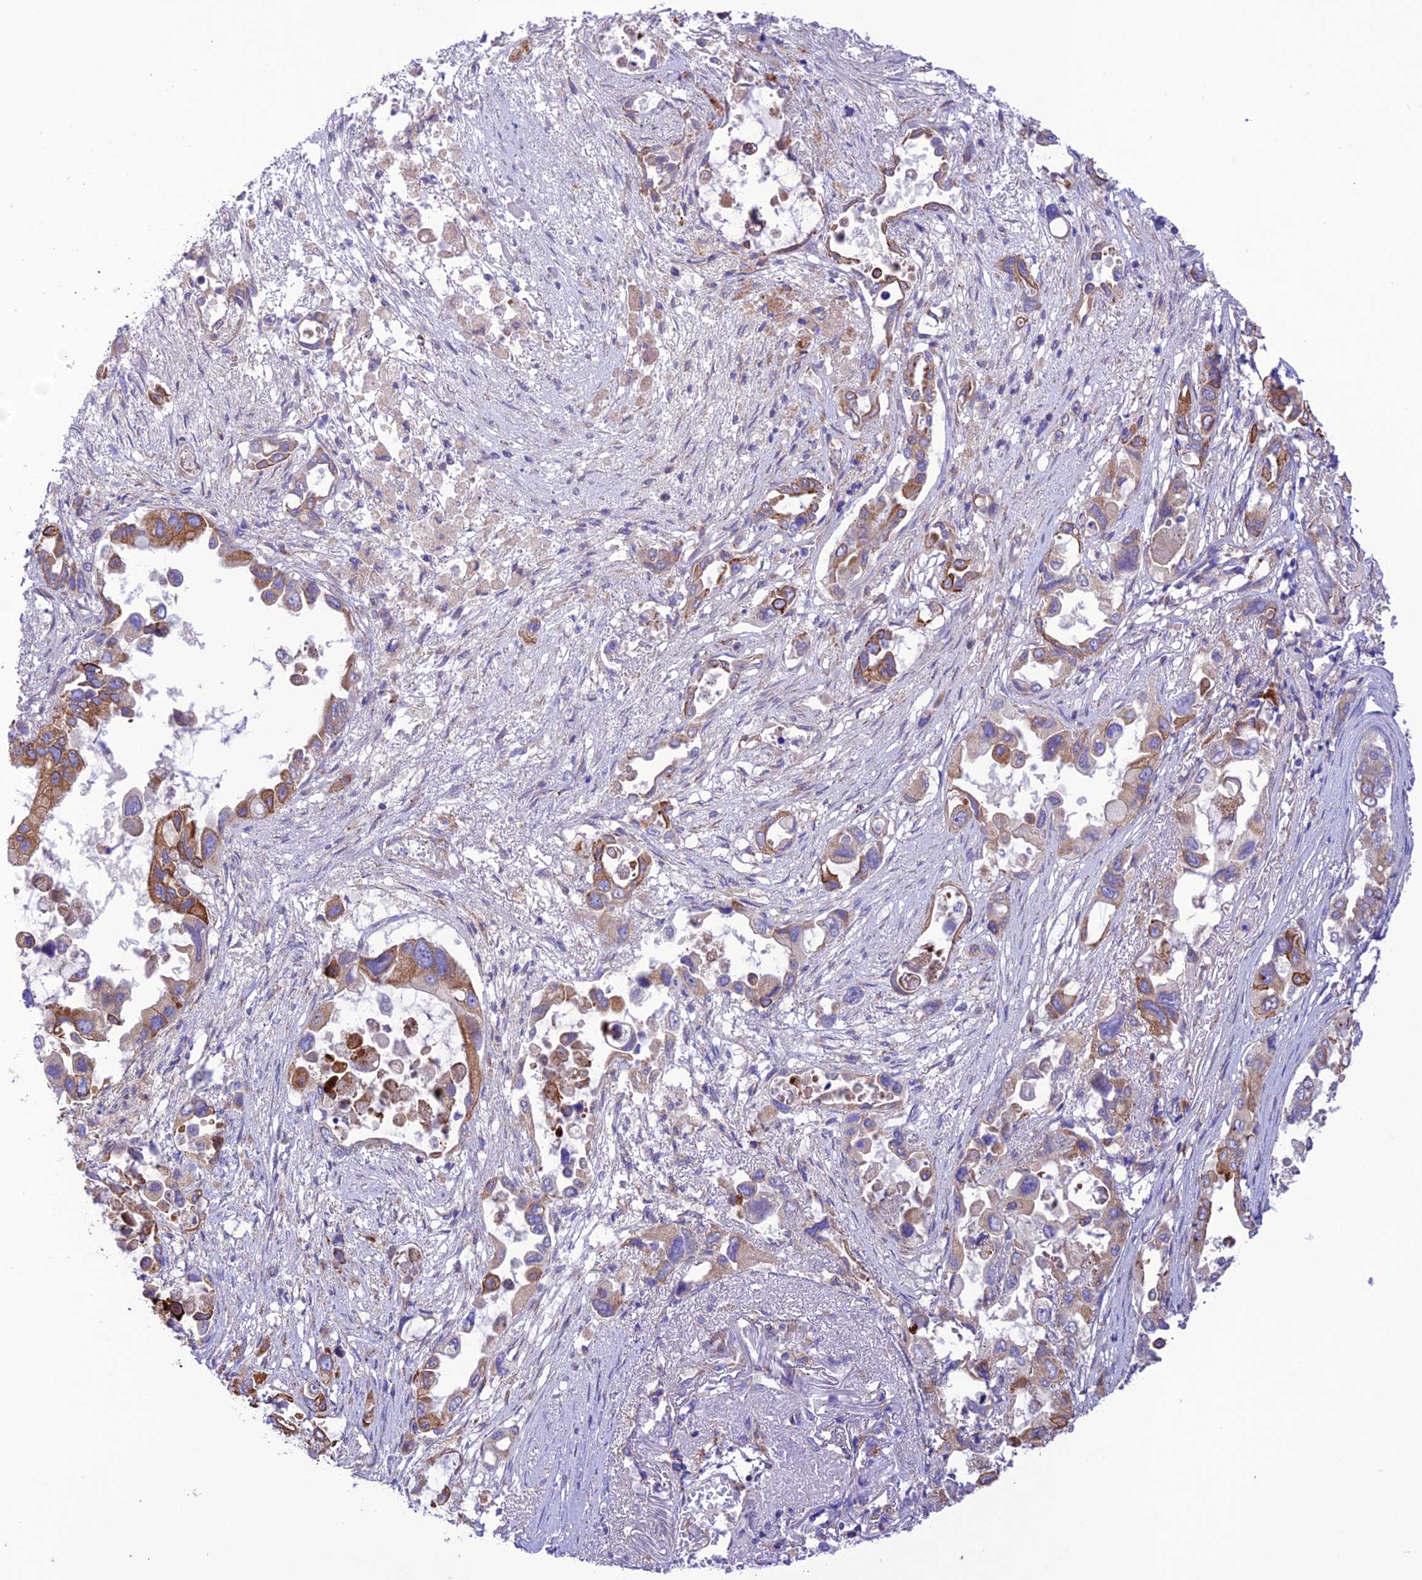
{"staining": {"intensity": "moderate", "quantity": "<25%", "location": "cytoplasmic/membranous"}, "tissue": "pancreatic cancer", "cell_type": "Tumor cells", "image_type": "cancer", "snomed": [{"axis": "morphology", "description": "Adenocarcinoma, NOS"}, {"axis": "topography", "description": "Pancreas"}], "caption": "High-magnification brightfield microscopy of pancreatic adenocarcinoma stained with DAB (3,3'-diaminobenzidine) (brown) and counterstained with hematoxylin (blue). tumor cells exhibit moderate cytoplasmic/membranous positivity is identified in approximately<25% of cells.", "gene": "UAP1L1", "patient": {"sex": "male", "age": 92}}